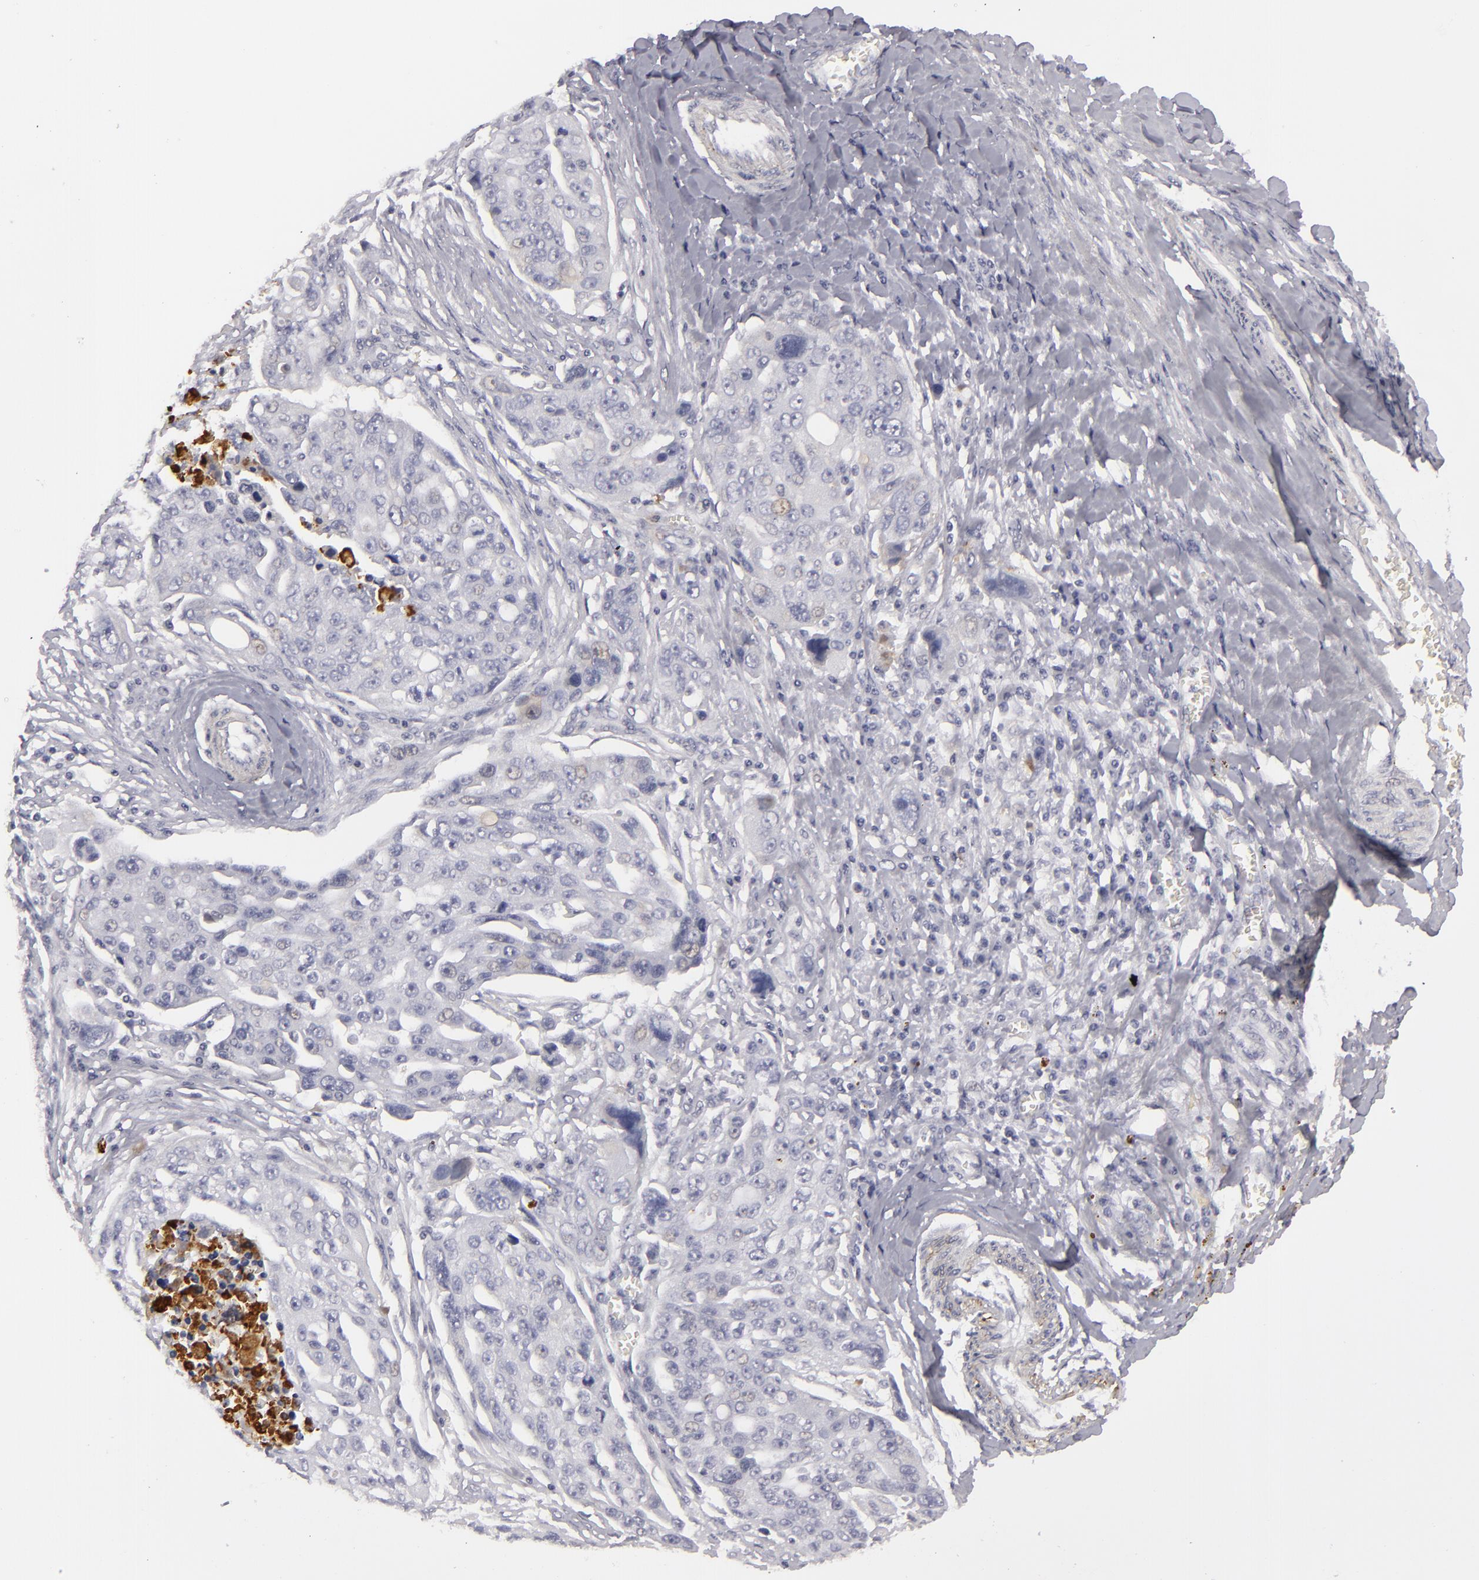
{"staining": {"intensity": "negative", "quantity": "none", "location": "none"}, "tissue": "ovarian cancer", "cell_type": "Tumor cells", "image_type": "cancer", "snomed": [{"axis": "morphology", "description": "Carcinoma, endometroid"}, {"axis": "topography", "description": "Ovary"}], "caption": "Immunohistochemistry of endometroid carcinoma (ovarian) reveals no staining in tumor cells.", "gene": "C9", "patient": {"sex": "female", "age": 75}}